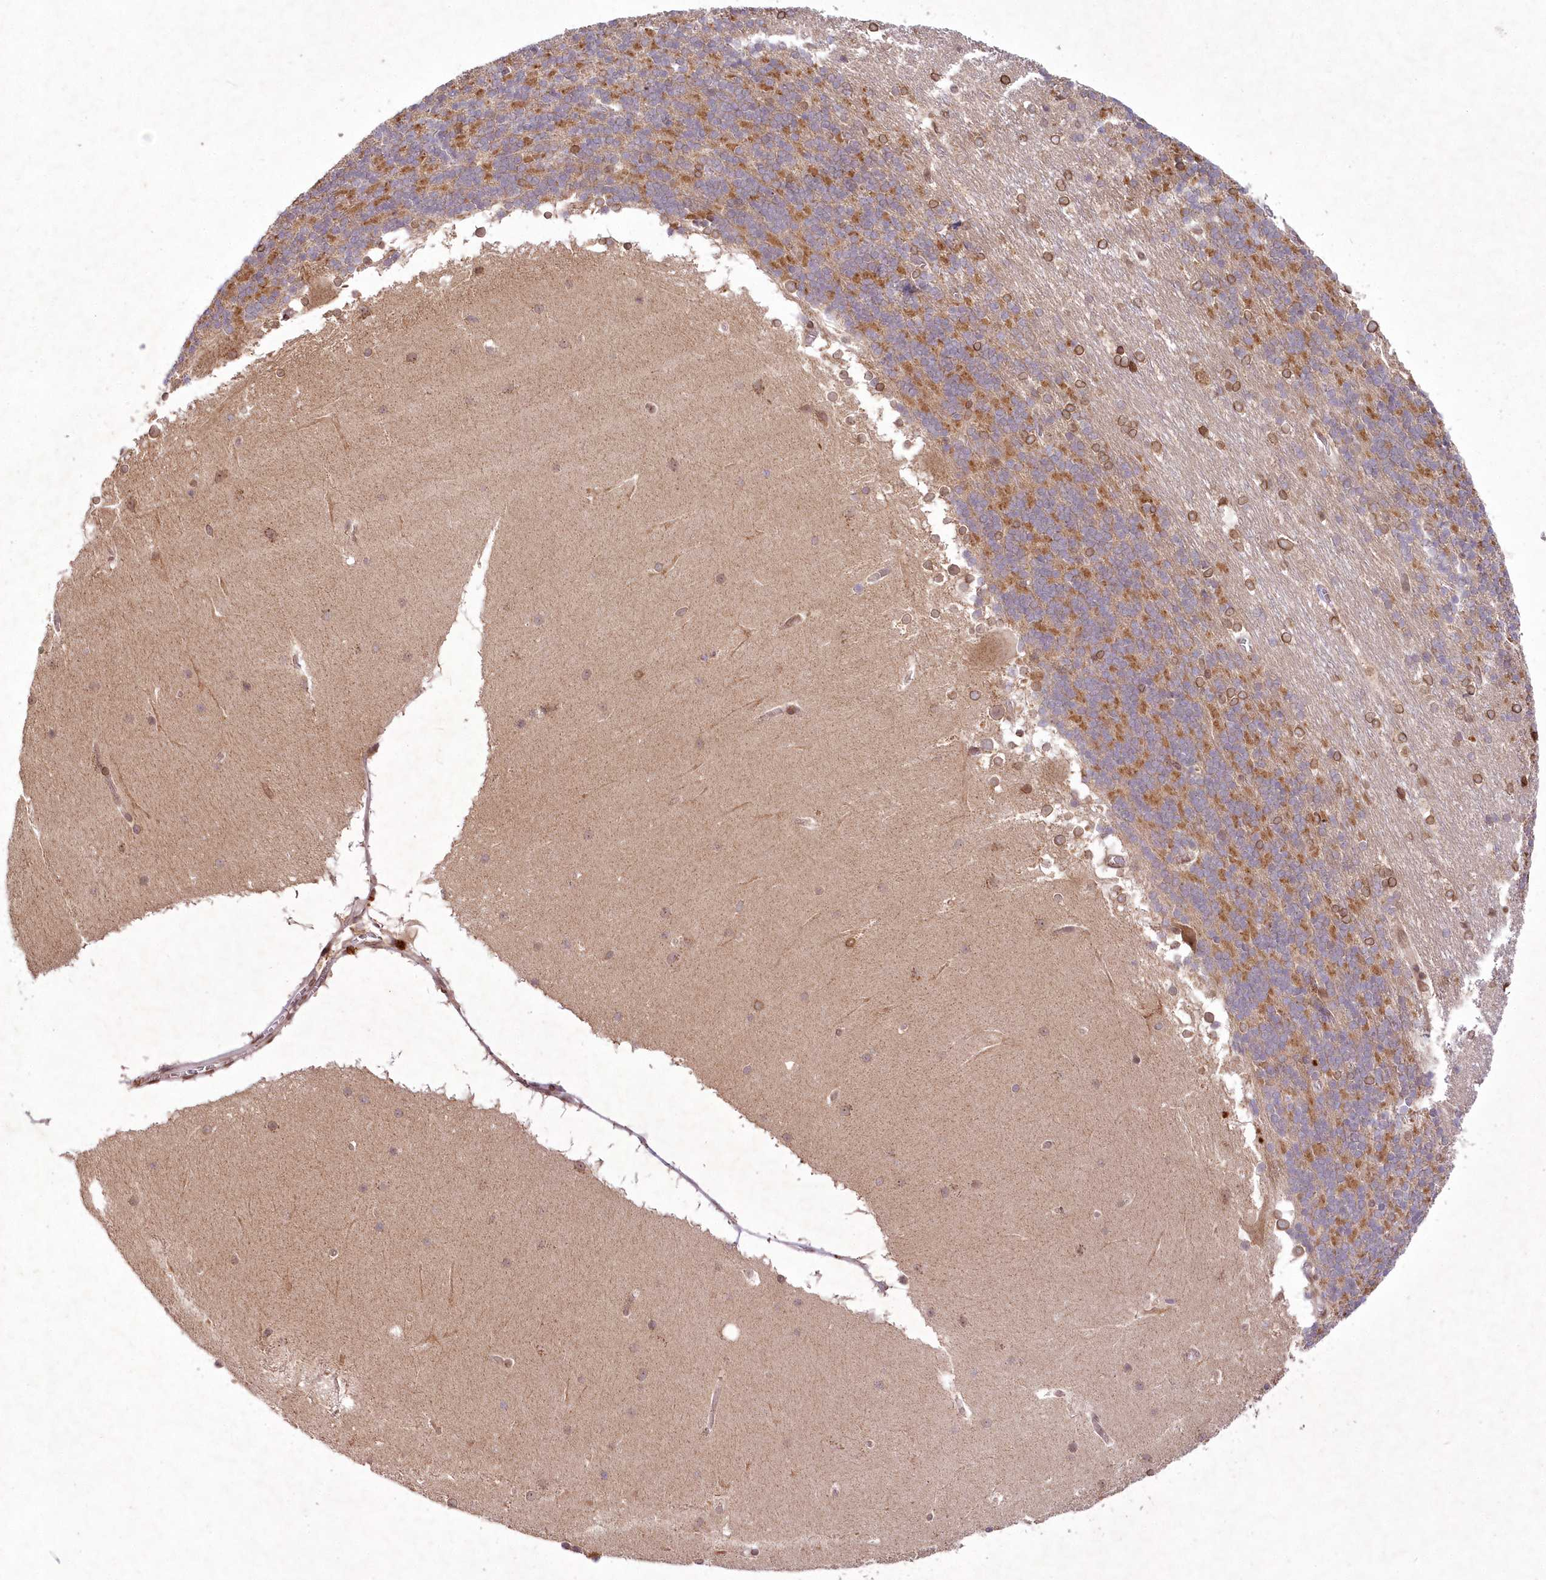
{"staining": {"intensity": "moderate", "quantity": "25%-75%", "location": "cytoplasmic/membranous"}, "tissue": "cerebellum", "cell_type": "Cells in granular layer", "image_type": "normal", "snomed": [{"axis": "morphology", "description": "Normal tissue, NOS"}, {"axis": "topography", "description": "Cerebellum"}], "caption": "DAB (3,3'-diaminobenzidine) immunohistochemical staining of benign human cerebellum shows moderate cytoplasmic/membranous protein expression in about 25%-75% of cells in granular layer. (DAB (3,3'-diaminobenzidine) IHC, brown staining for protein, blue staining for nuclei).", "gene": "DNAJC27", "patient": {"sex": "female", "age": 19}}